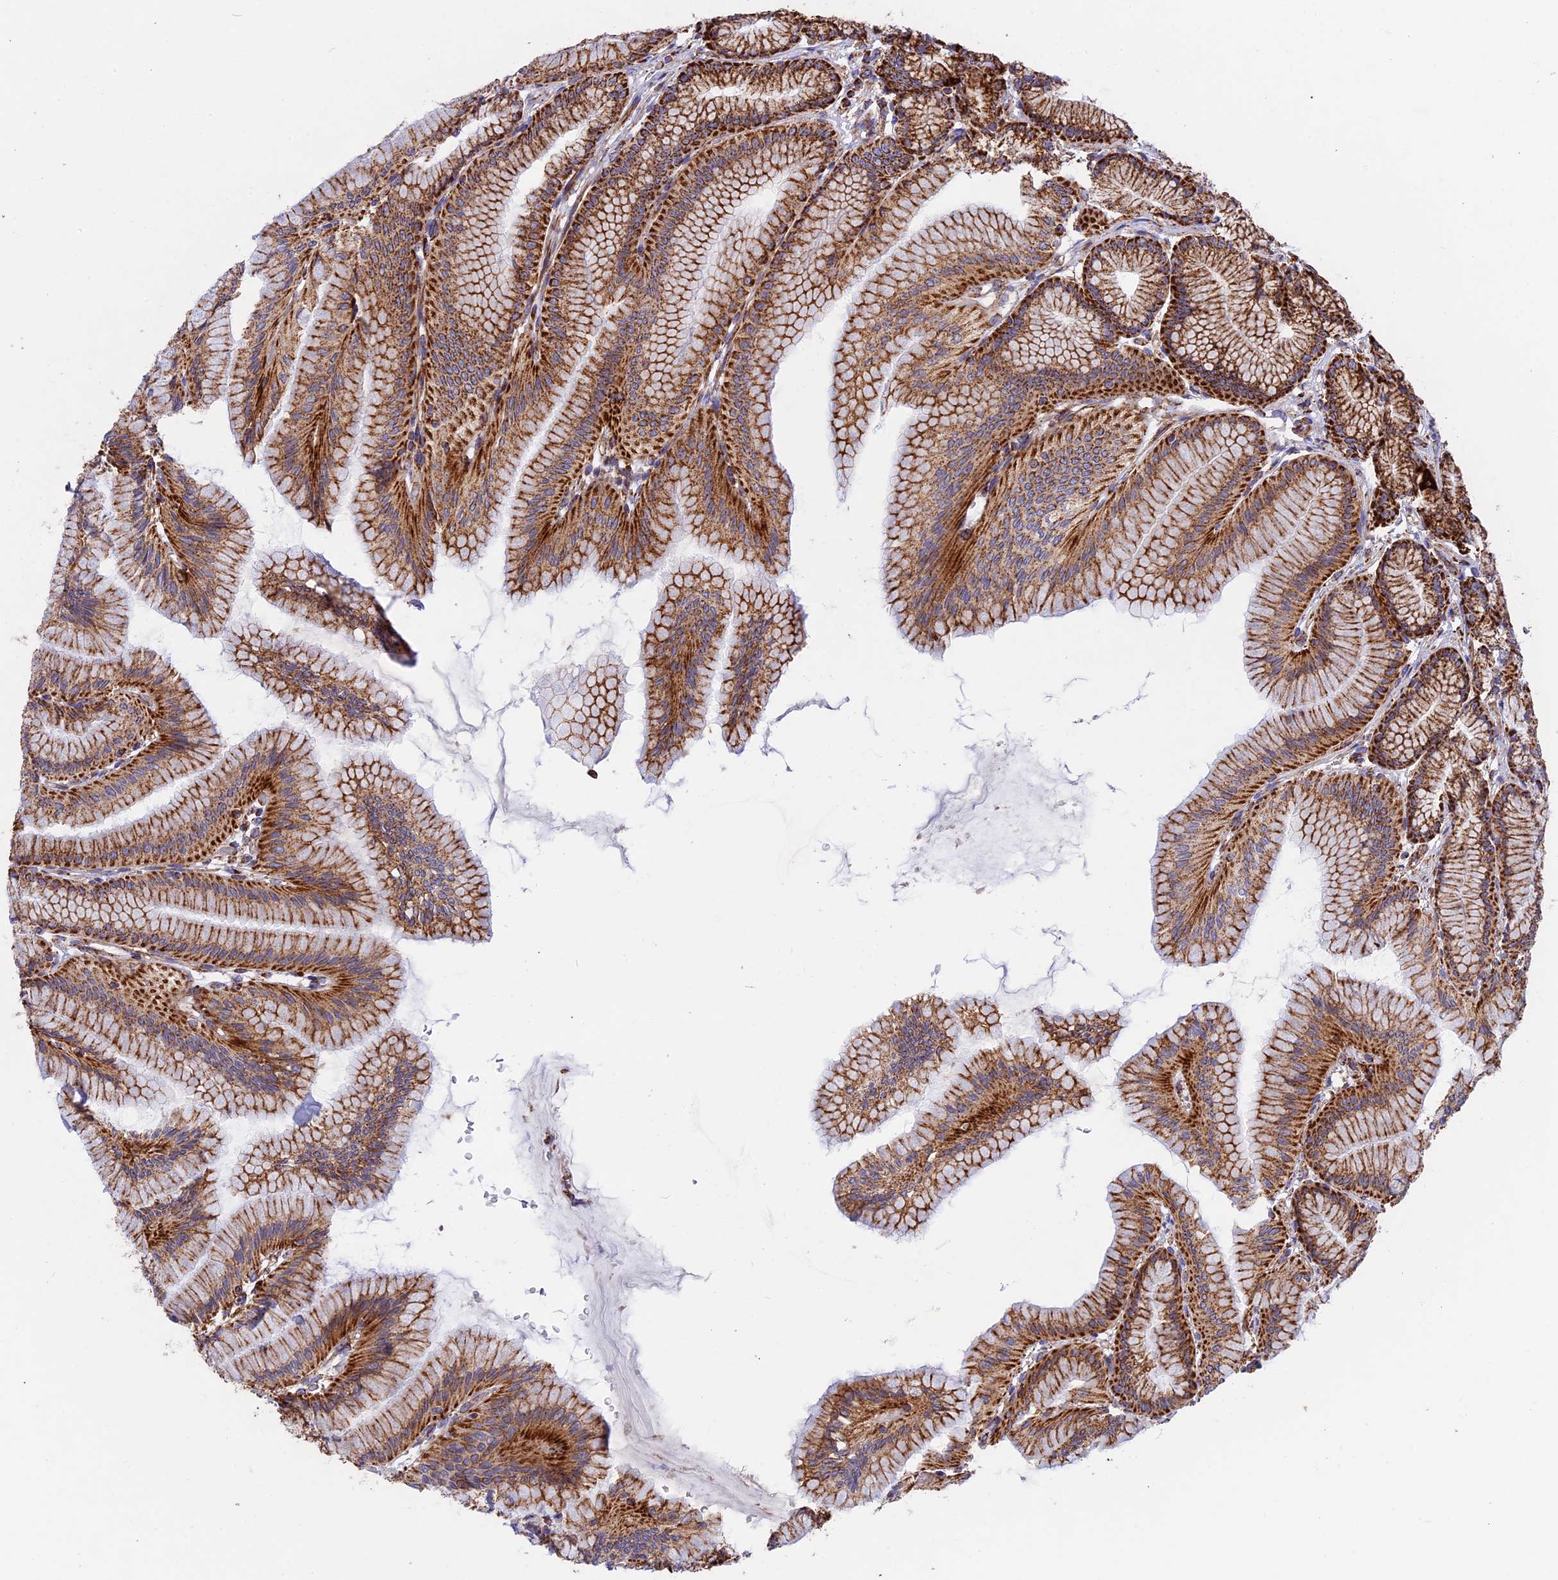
{"staining": {"intensity": "strong", "quantity": ">75%", "location": "cytoplasmic/membranous"}, "tissue": "stomach", "cell_type": "Glandular cells", "image_type": "normal", "snomed": [{"axis": "morphology", "description": "Normal tissue, NOS"}, {"axis": "morphology", "description": "Adenocarcinoma, NOS"}, {"axis": "morphology", "description": "Adenocarcinoma, High grade"}, {"axis": "topography", "description": "Stomach, upper"}, {"axis": "topography", "description": "Stomach"}], "caption": "Immunohistochemical staining of benign stomach displays strong cytoplasmic/membranous protein expression in about >75% of glandular cells.", "gene": "UQCRB", "patient": {"sex": "female", "age": 65}}